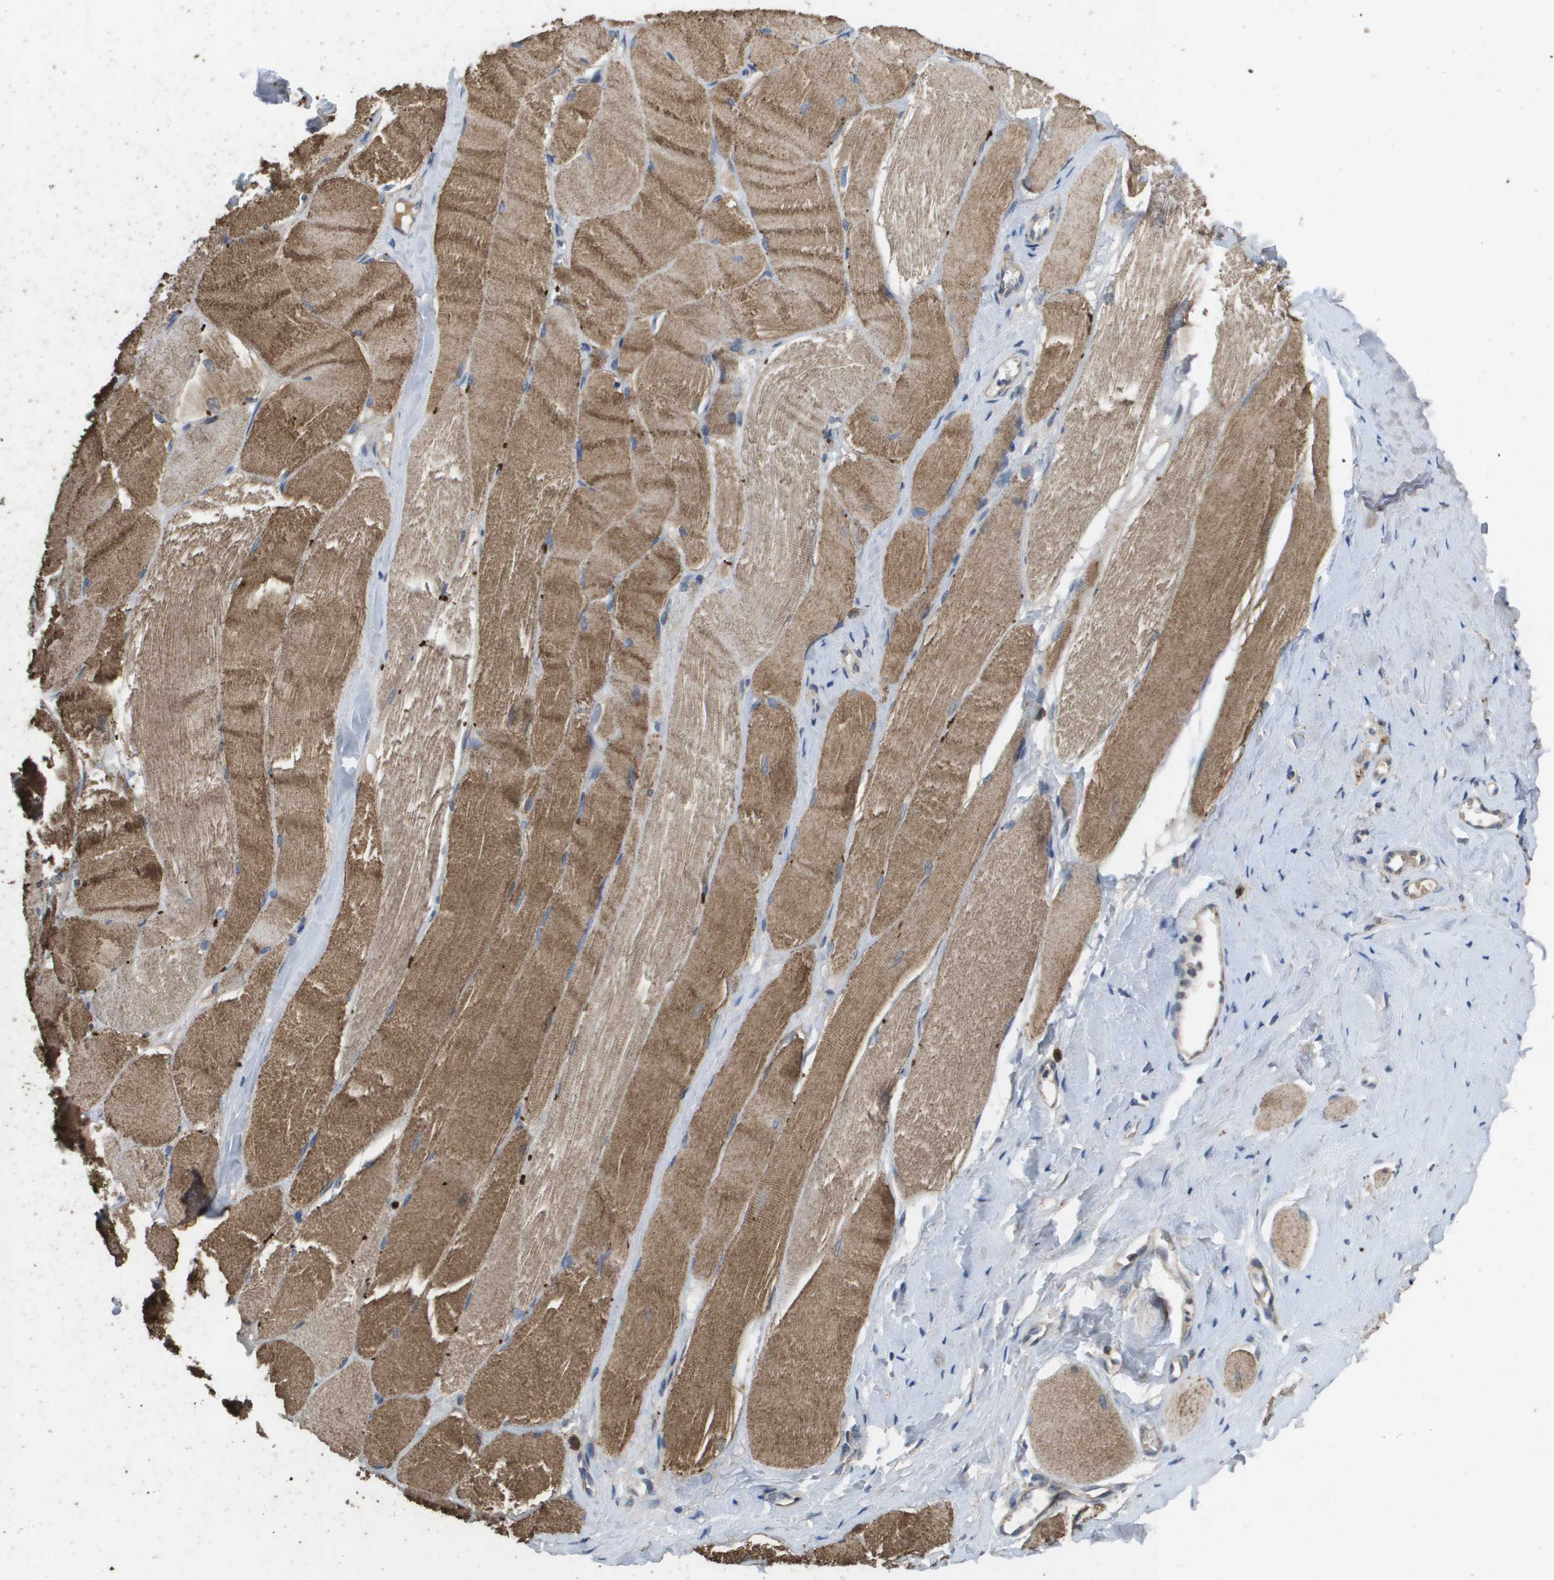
{"staining": {"intensity": "moderate", "quantity": ">75%", "location": "cytoplasmic/membranous"}, "tissue": "skeletal muscle", "cell_type": "Myocytes", "image_type": "normal", "snomed": [{"axis": "morphology", "description": "Normal tissue, NOS"}, {"axis": "morphology", "description": "Squamous cell carcinoma, NOS"}, {"axis": "topography", "description": "Skeletal muscle"}], "caption": "High-power microscopy captured an IHC histopathology image of benign skeletal muscle, revealing moderate cytoplasmic/membranous positivity in about >75% of myocytes. (brown staining indicates protein expression, while blue staining denotes nuclei).", "gene": "PROC", "patient": {"sex": "male", "age": 51}}